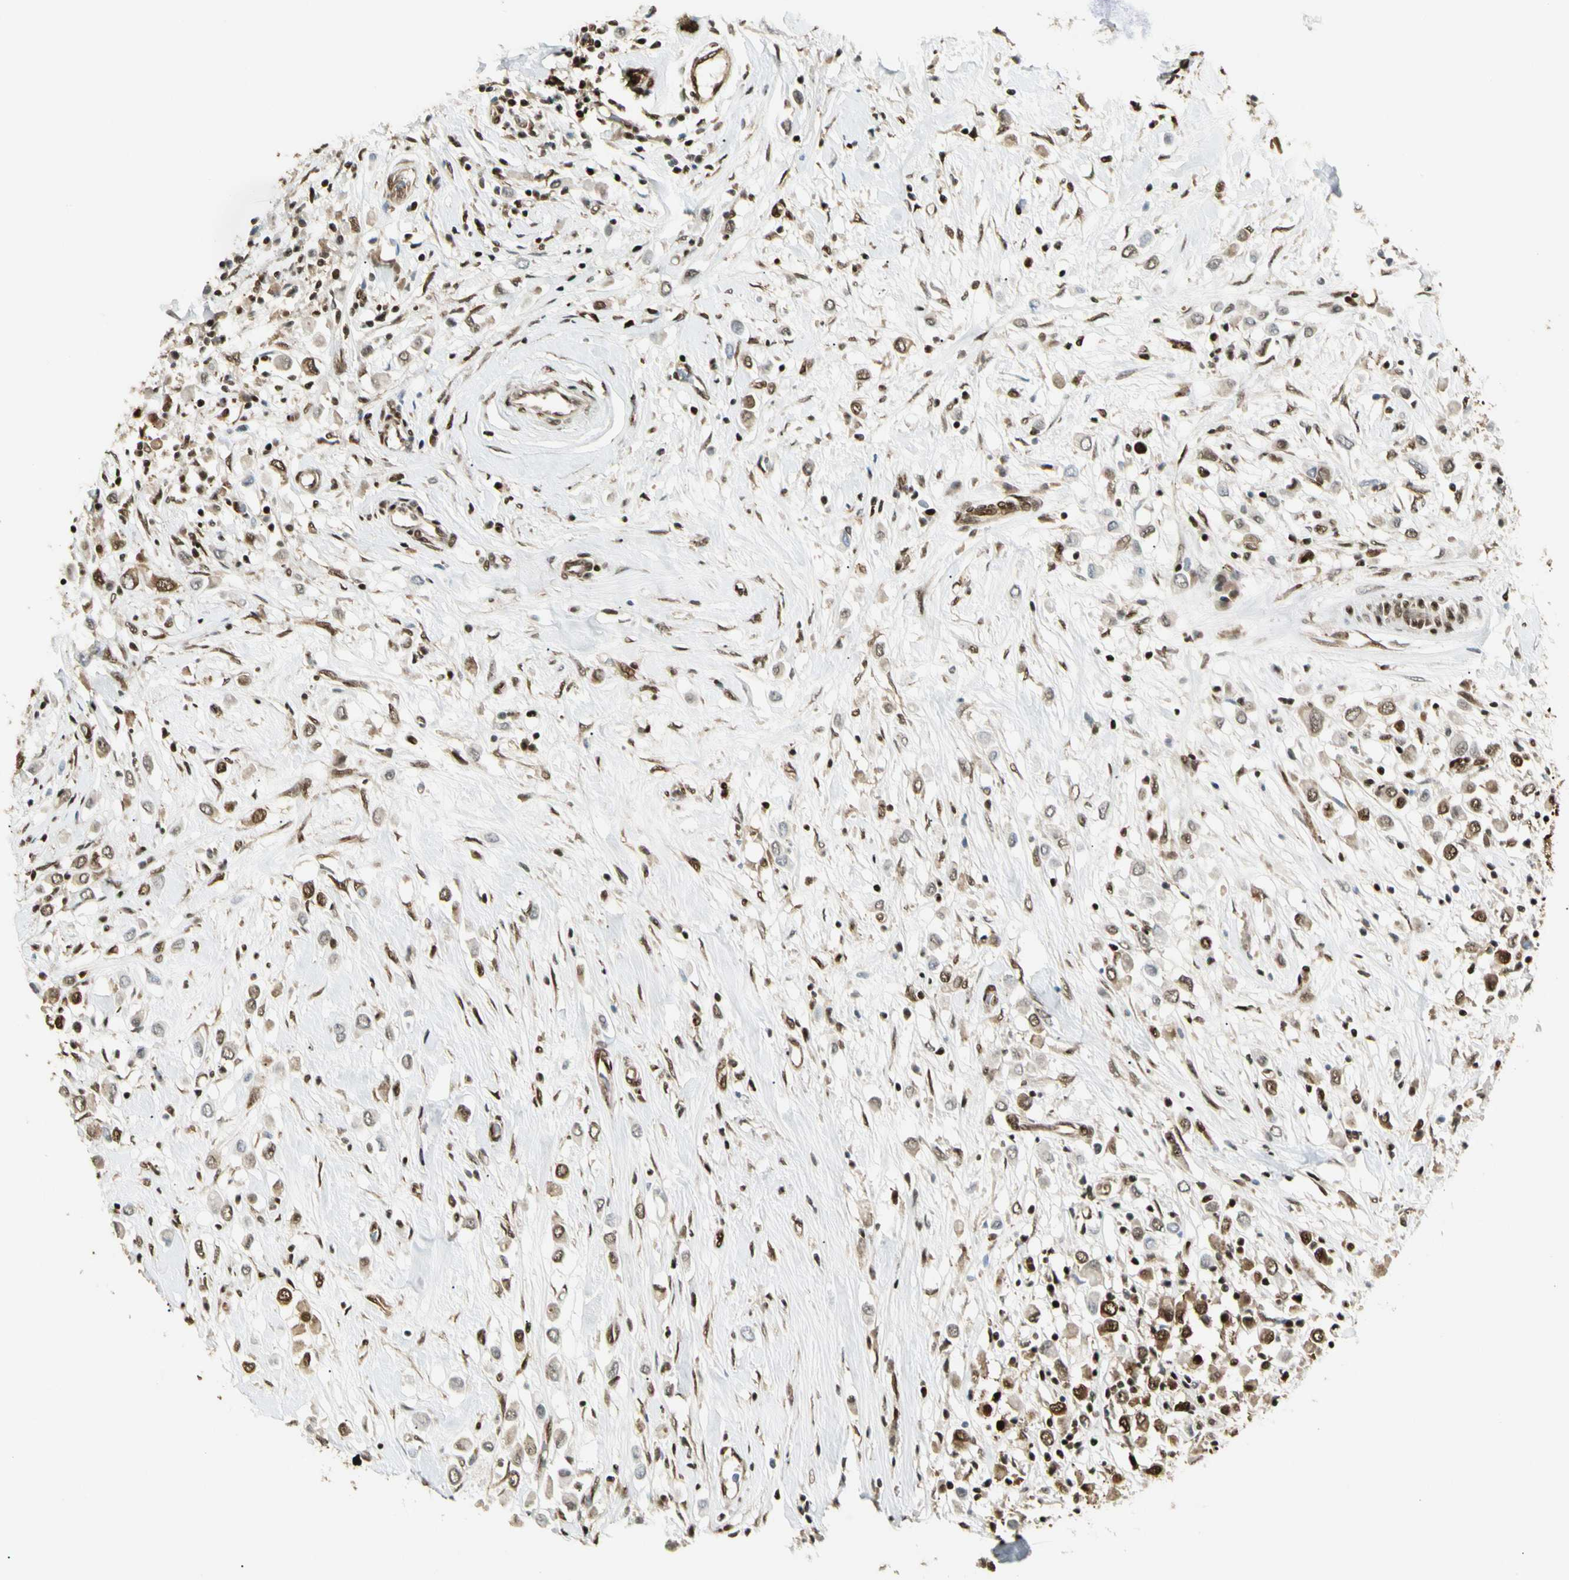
{"staining": {"intensity": "strong", "quantity": ">75%", "location": "cytoplasmic/membranous,nuclear"}, "tissue": "breast cancer", "cell_type": "Tumor cells", "image_type": "cancer", "snomed": [{"axis": "morphology", "description": "Duct carcinoma"}, {"axis": "topography", "description": "Breast"}], "caption": "An image of human breast intraductal carcinoma stained for a protein shows strong cytoplasmic/membranous and nuclear brown staining in tumor cells.", "gene": "FUS", "patient": {"sex": "female", "age": 61}}